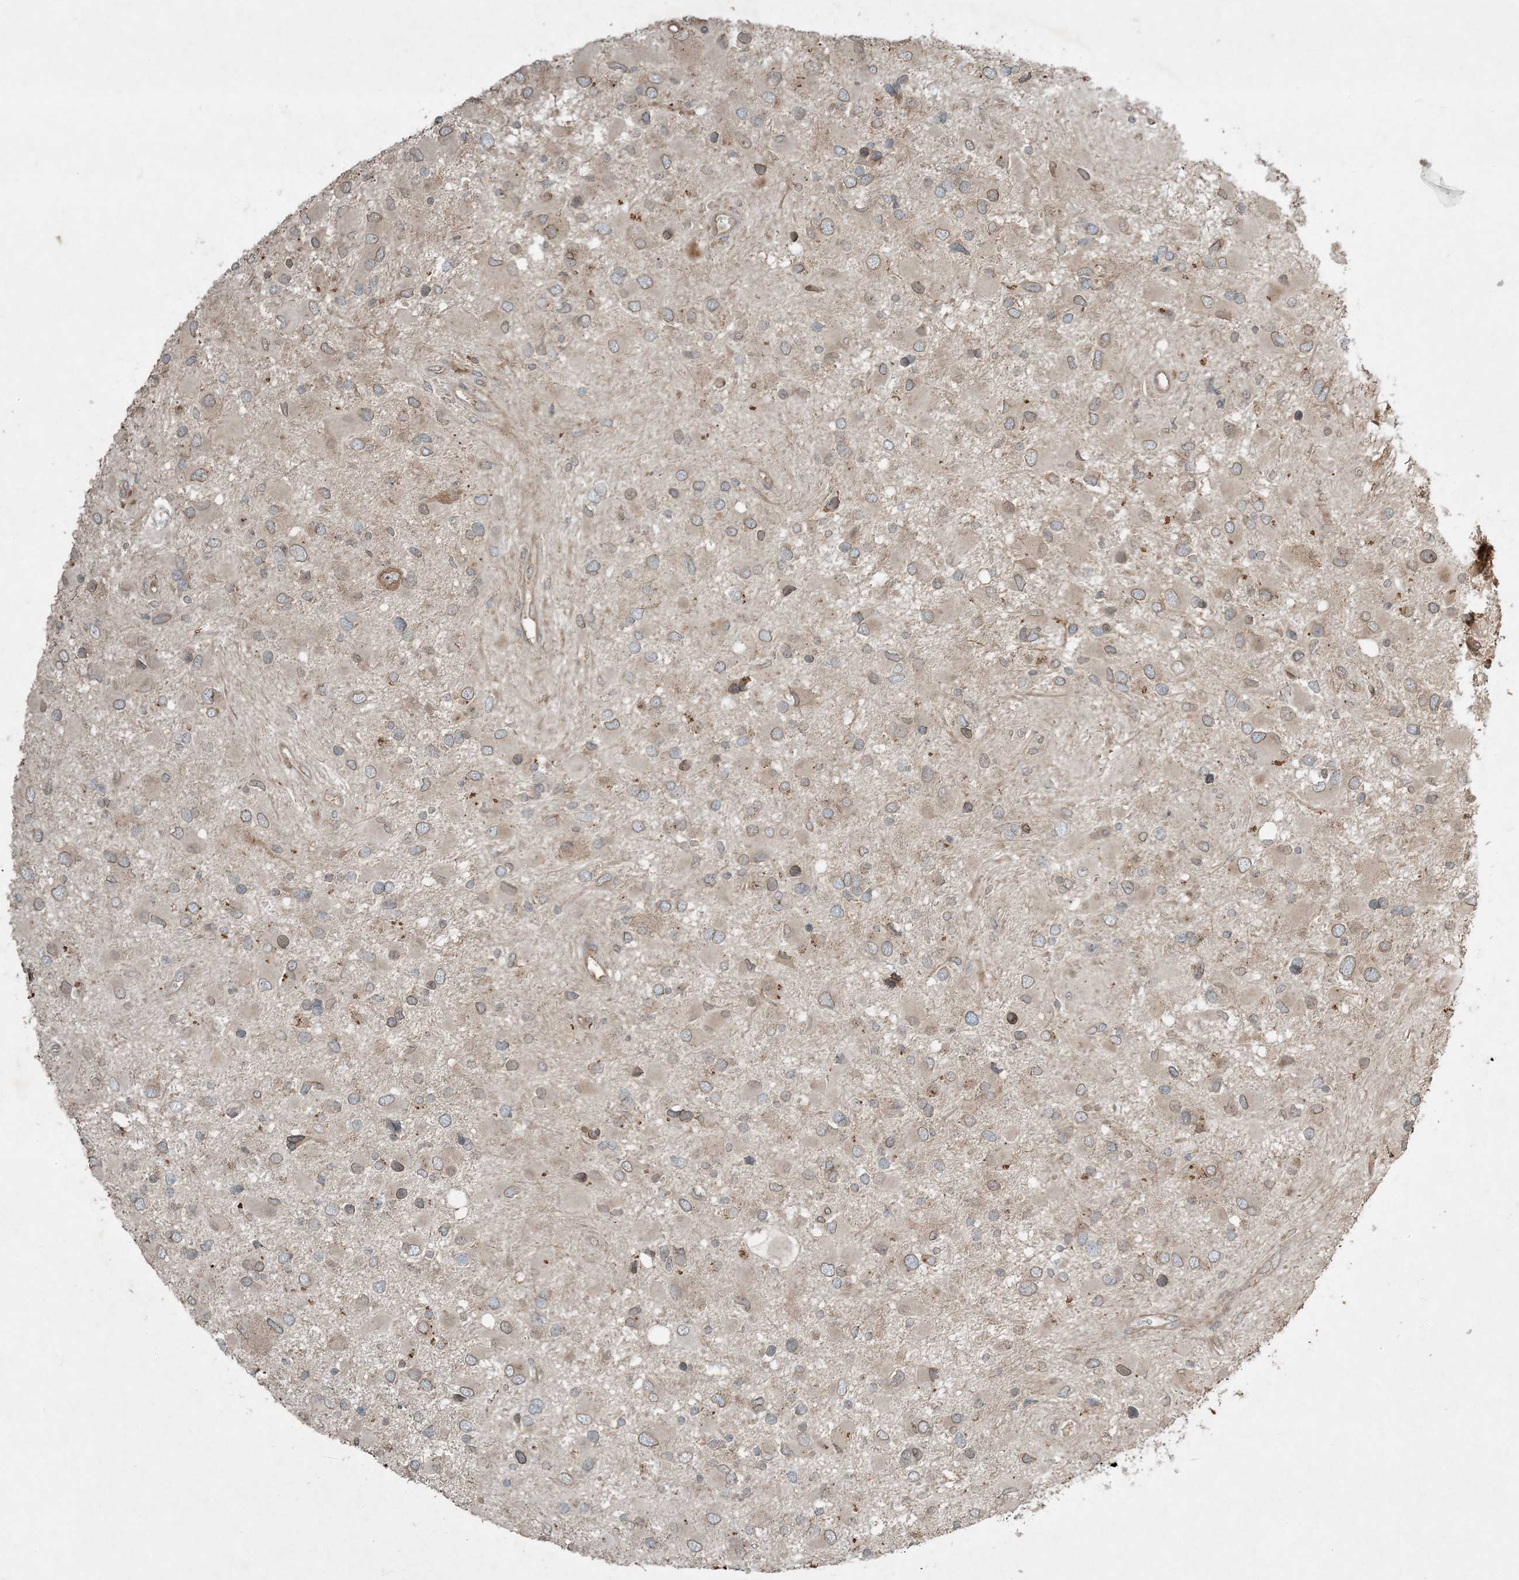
{"staining": {"intensity": "weak", "quantity": ">75%", "location": "cytoplasmic/membranous"}, "tissue": "glioma", "cell_type": "Tumor cells", "image_type": "cancer", "snomed": [{"axis": "morphology", "description": "Glioma, malignant, High grade"}, {"axis": "topography", "description": "Brain"}], "caption": "There is low levels of weak cytoplasmic/membranous staining in tumor cells of glioma, as demonstrated by immunohistochemical staining (brown color).", "gene": "COMMD8", "patient": {"sex": "male", "age": 53}}